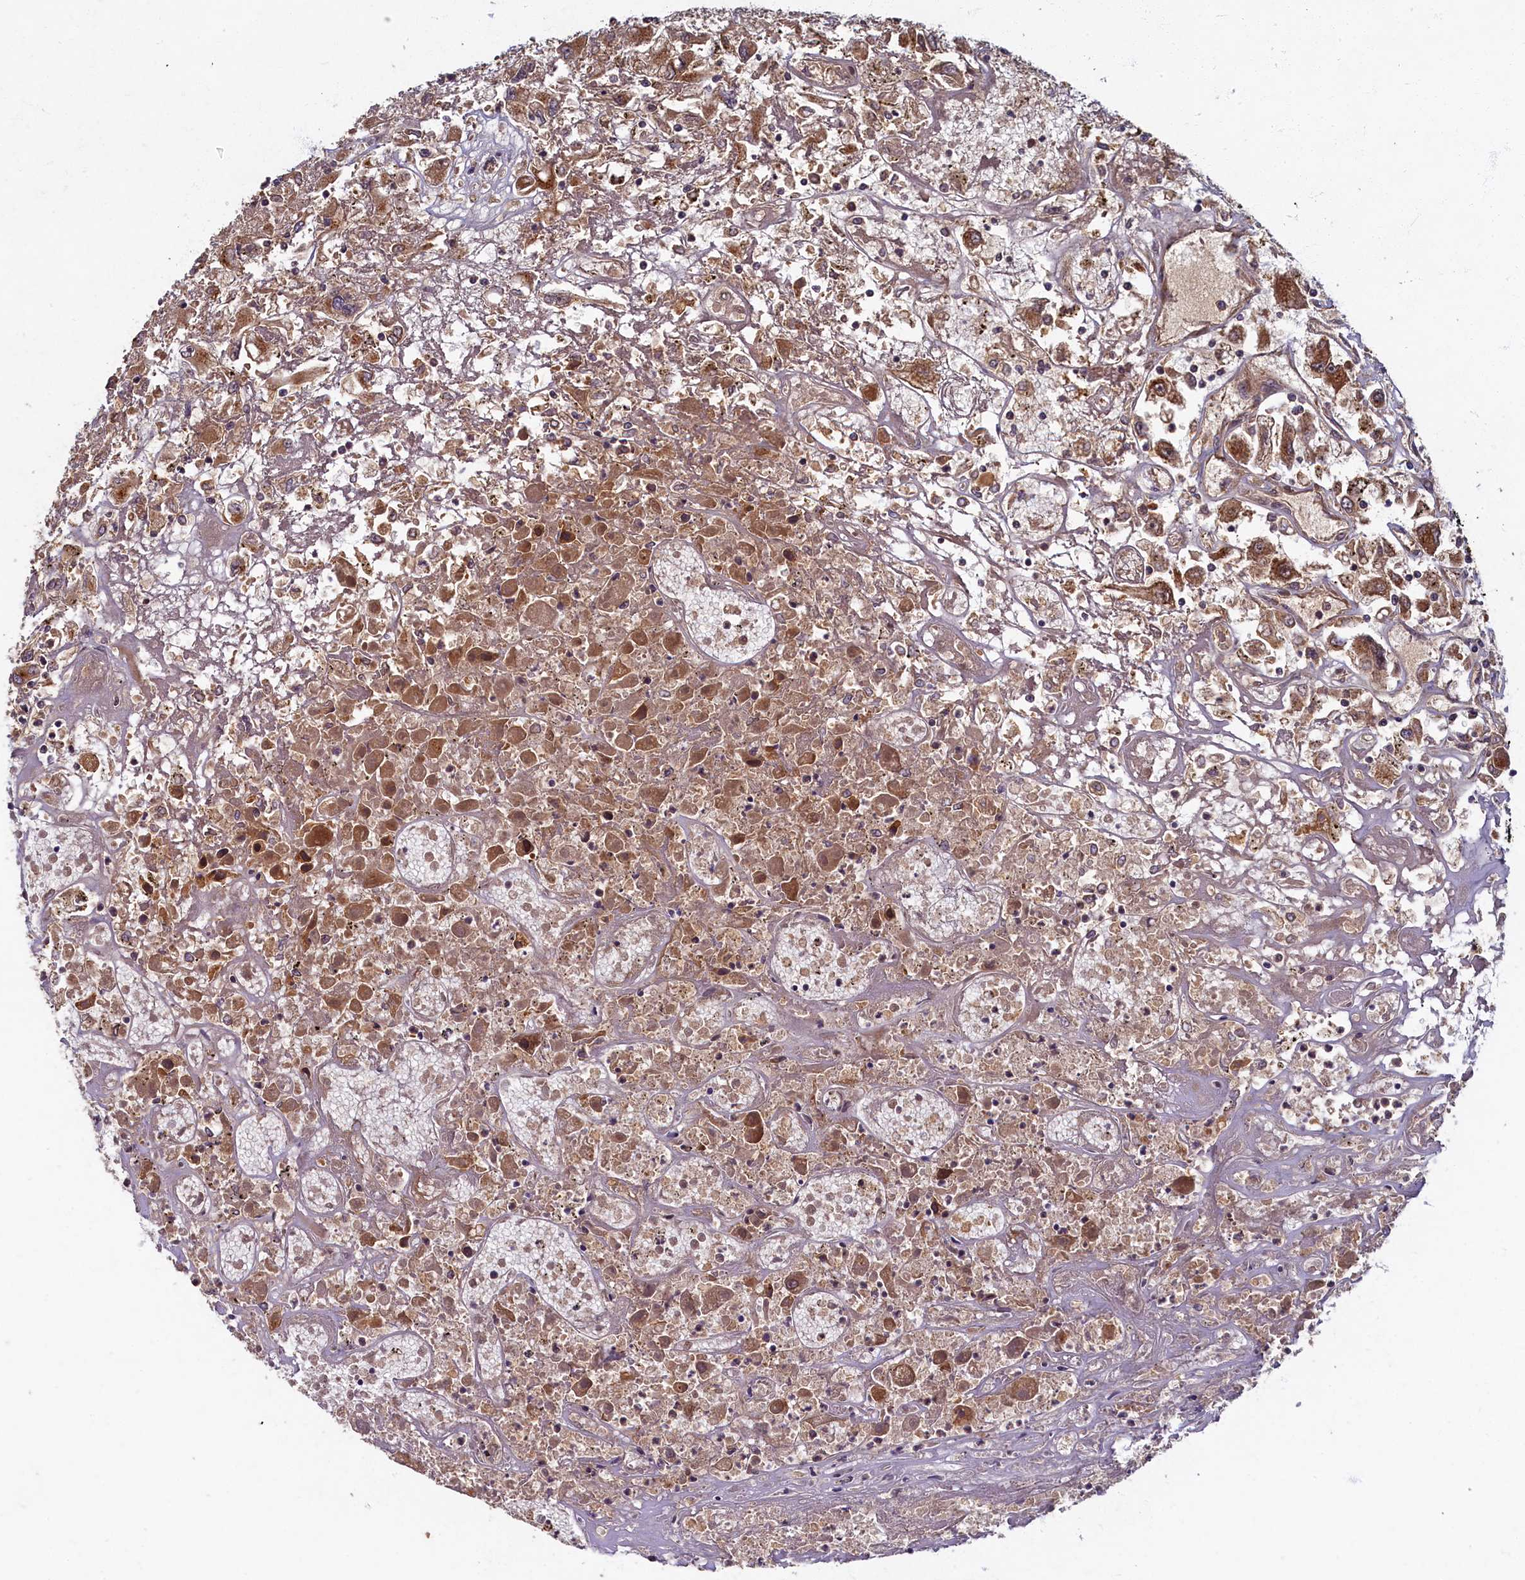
{"staining": {"intensity": "moderate", "quantity": ">75%", "location": "cytoplasmic/membranous"}, "tissue": "renal cancer", "cell_type": "Tumor cells", "image_type": "cancer", "snomed": [{"axis": "morphology", "description": "Adenocarcinoma, NOS"}, {"axis": "topography", "description": "Kidney"}], "caption": "Immunohistochemical staining of human adenocarcinoma (renal) reveals medium levels of moderate cytoplasmic/membranous protein staining in approximately >75% of tumor cells. The staining was performed using DAB (3,3'-diaminobenzidine), with brown indicating positive protein expression. Nuclei are stained blue with hematoxylin.", "gene": "BICD1", "patient": {"sex": "female", "age": 52}}